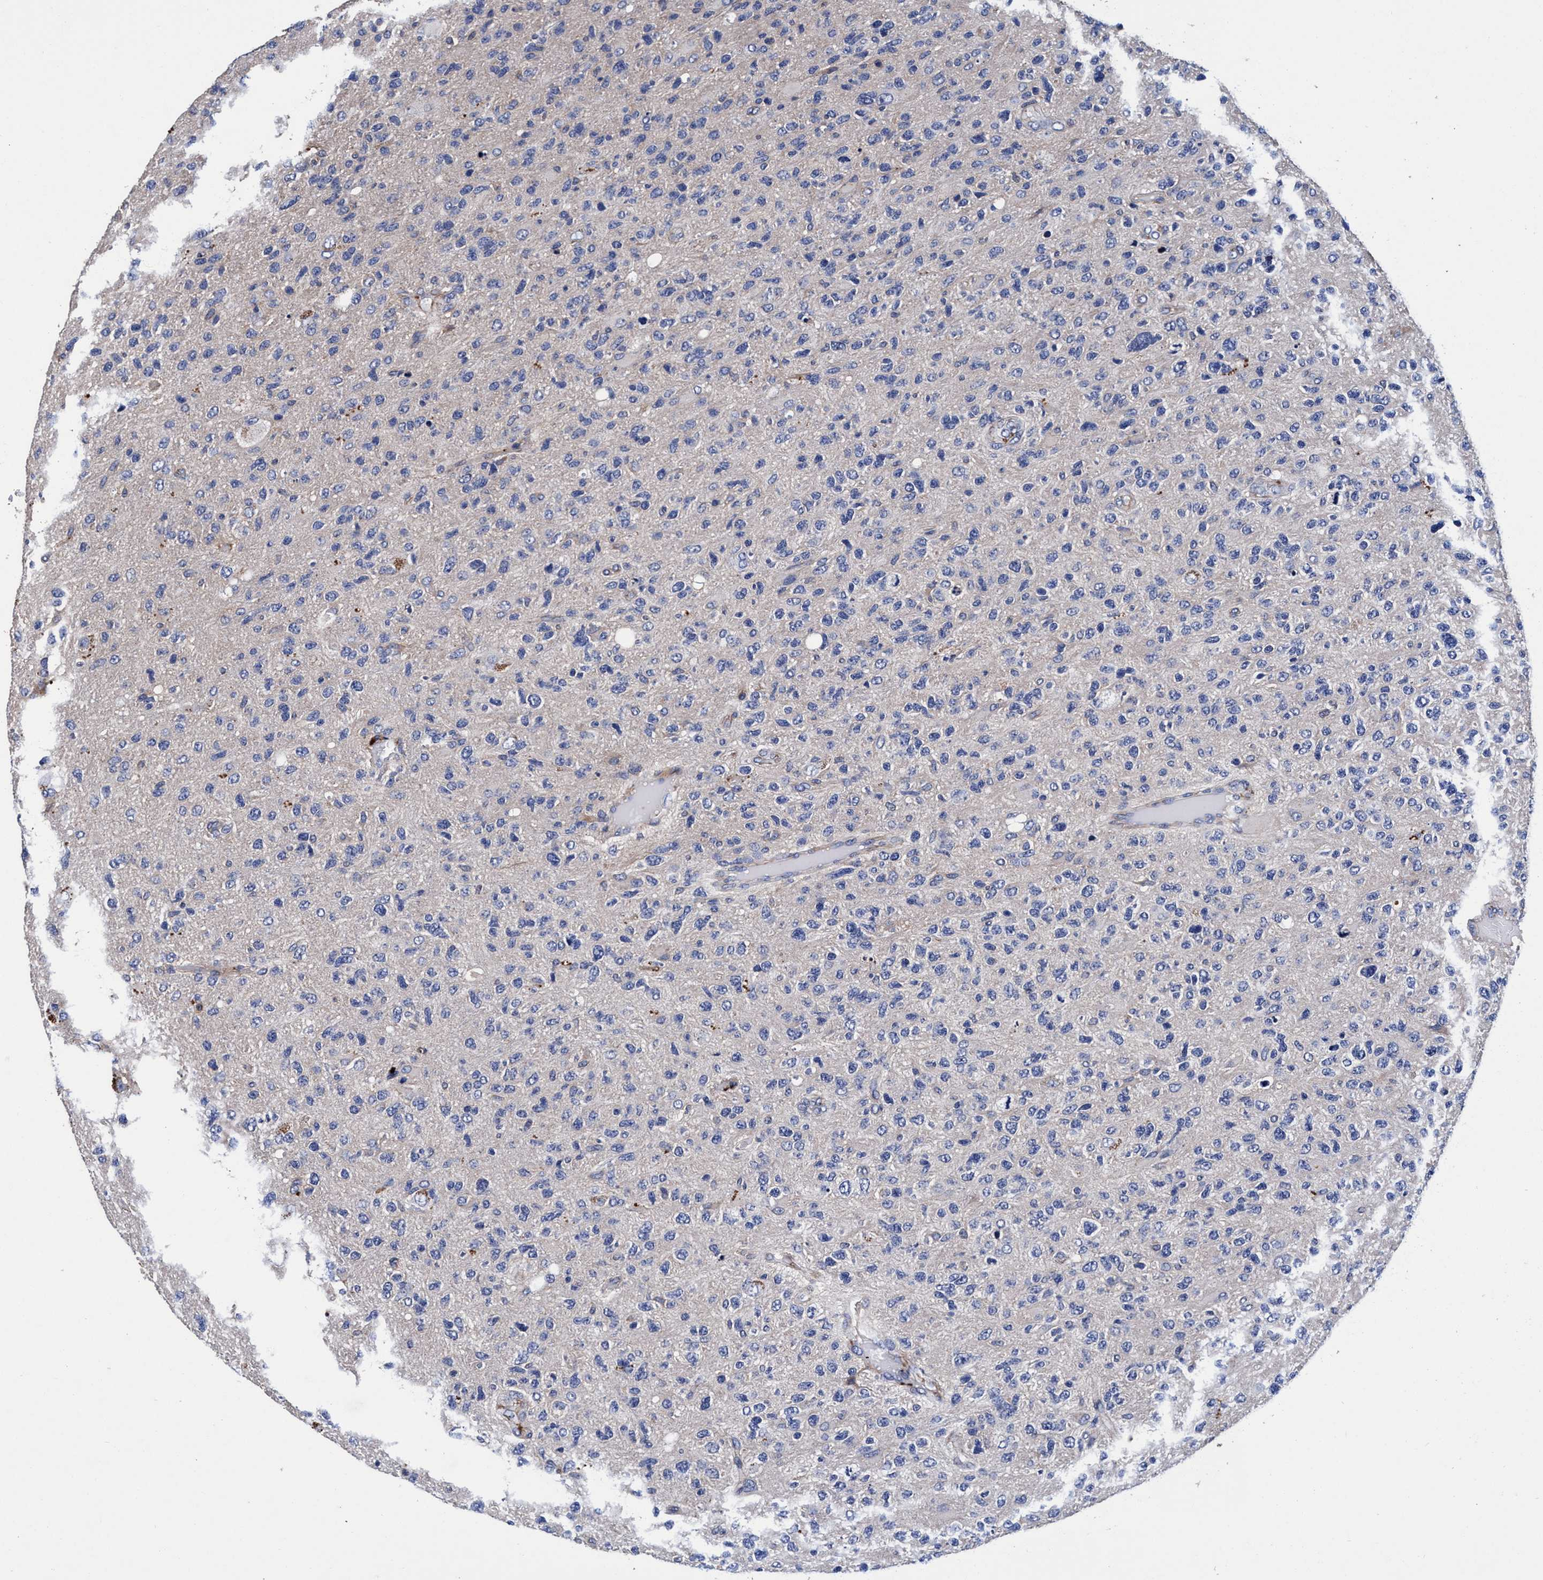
{"staining": {"intensity": "negative", "quantity": "none", "location": "none"}, "tissue": "glioma", "cell_type": "Tumor cells", "image_type": "cancer", "snomed": [{"axis": "morphology", "description": "Glioma, malignant, High grade"}, {"axis": "topography", "description": "Brain"}], "caption": "Immunohistochemistry of malignant glioma (high-grade) displays no positivity in tumor cells. (IHC, brightfield microscopy, high magnification).", "gene": "RNF208", "patient": {"sex": "female", "age": 58}}